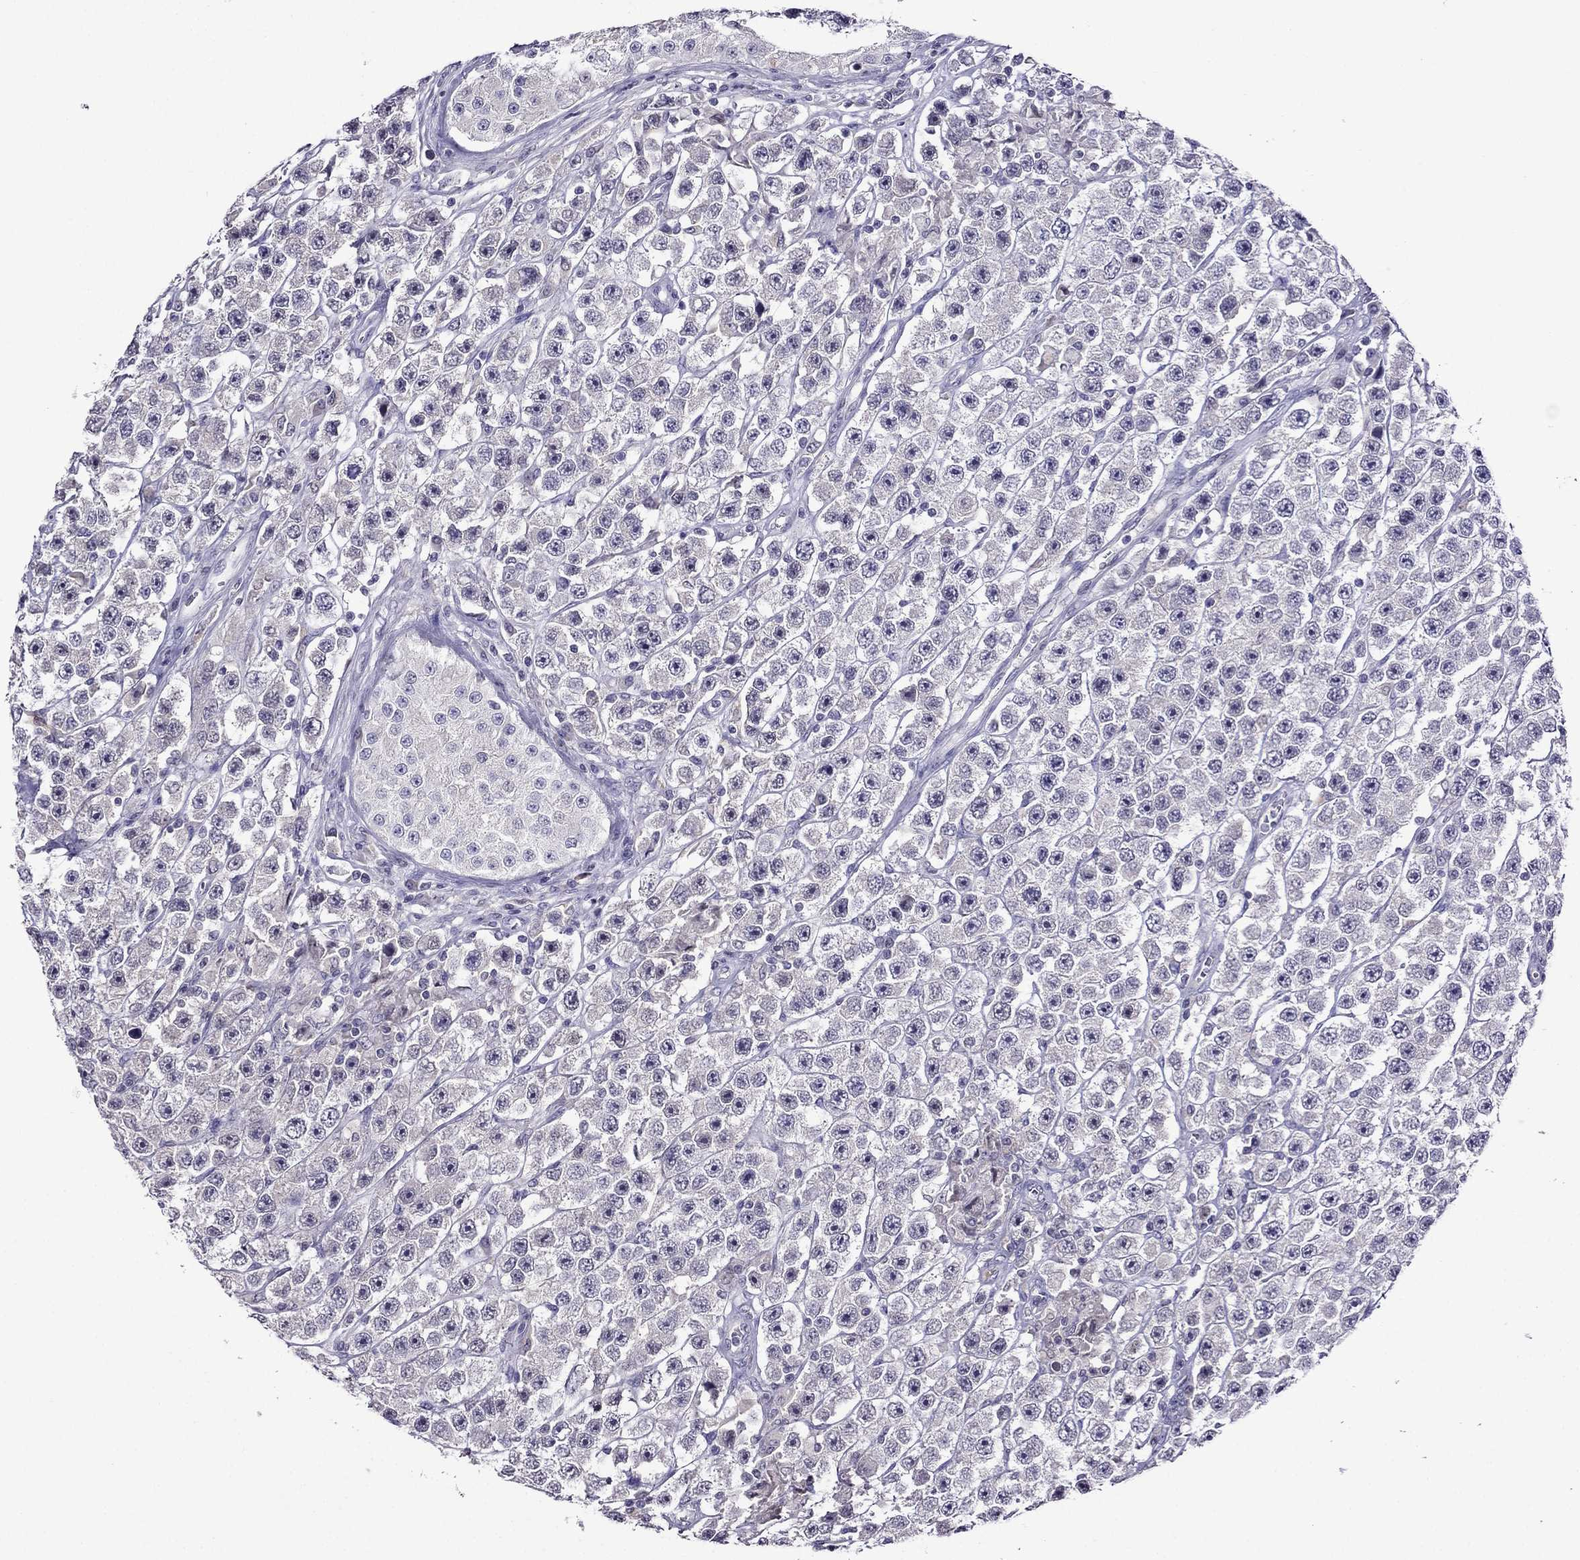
{"staining": {"intensity": "negative", "quantity": "none", "location": "none"}, "tissue": "testis cancer", "cell_type": "Tumor cells", "image_type": "cancer", "snomed": [{"axis": "morphology", "description": "Seminoma, NOS"}, {"axis": "topography", "description": "Testis"}], "caption": "High power microscopy image of an immunohistochemistry histopathology image of testis cancer (seminoma), revealing no significant positivity in tumor cells.", "gene": "SPTBN4", "patient": {"sex": "male", "age": 45}}